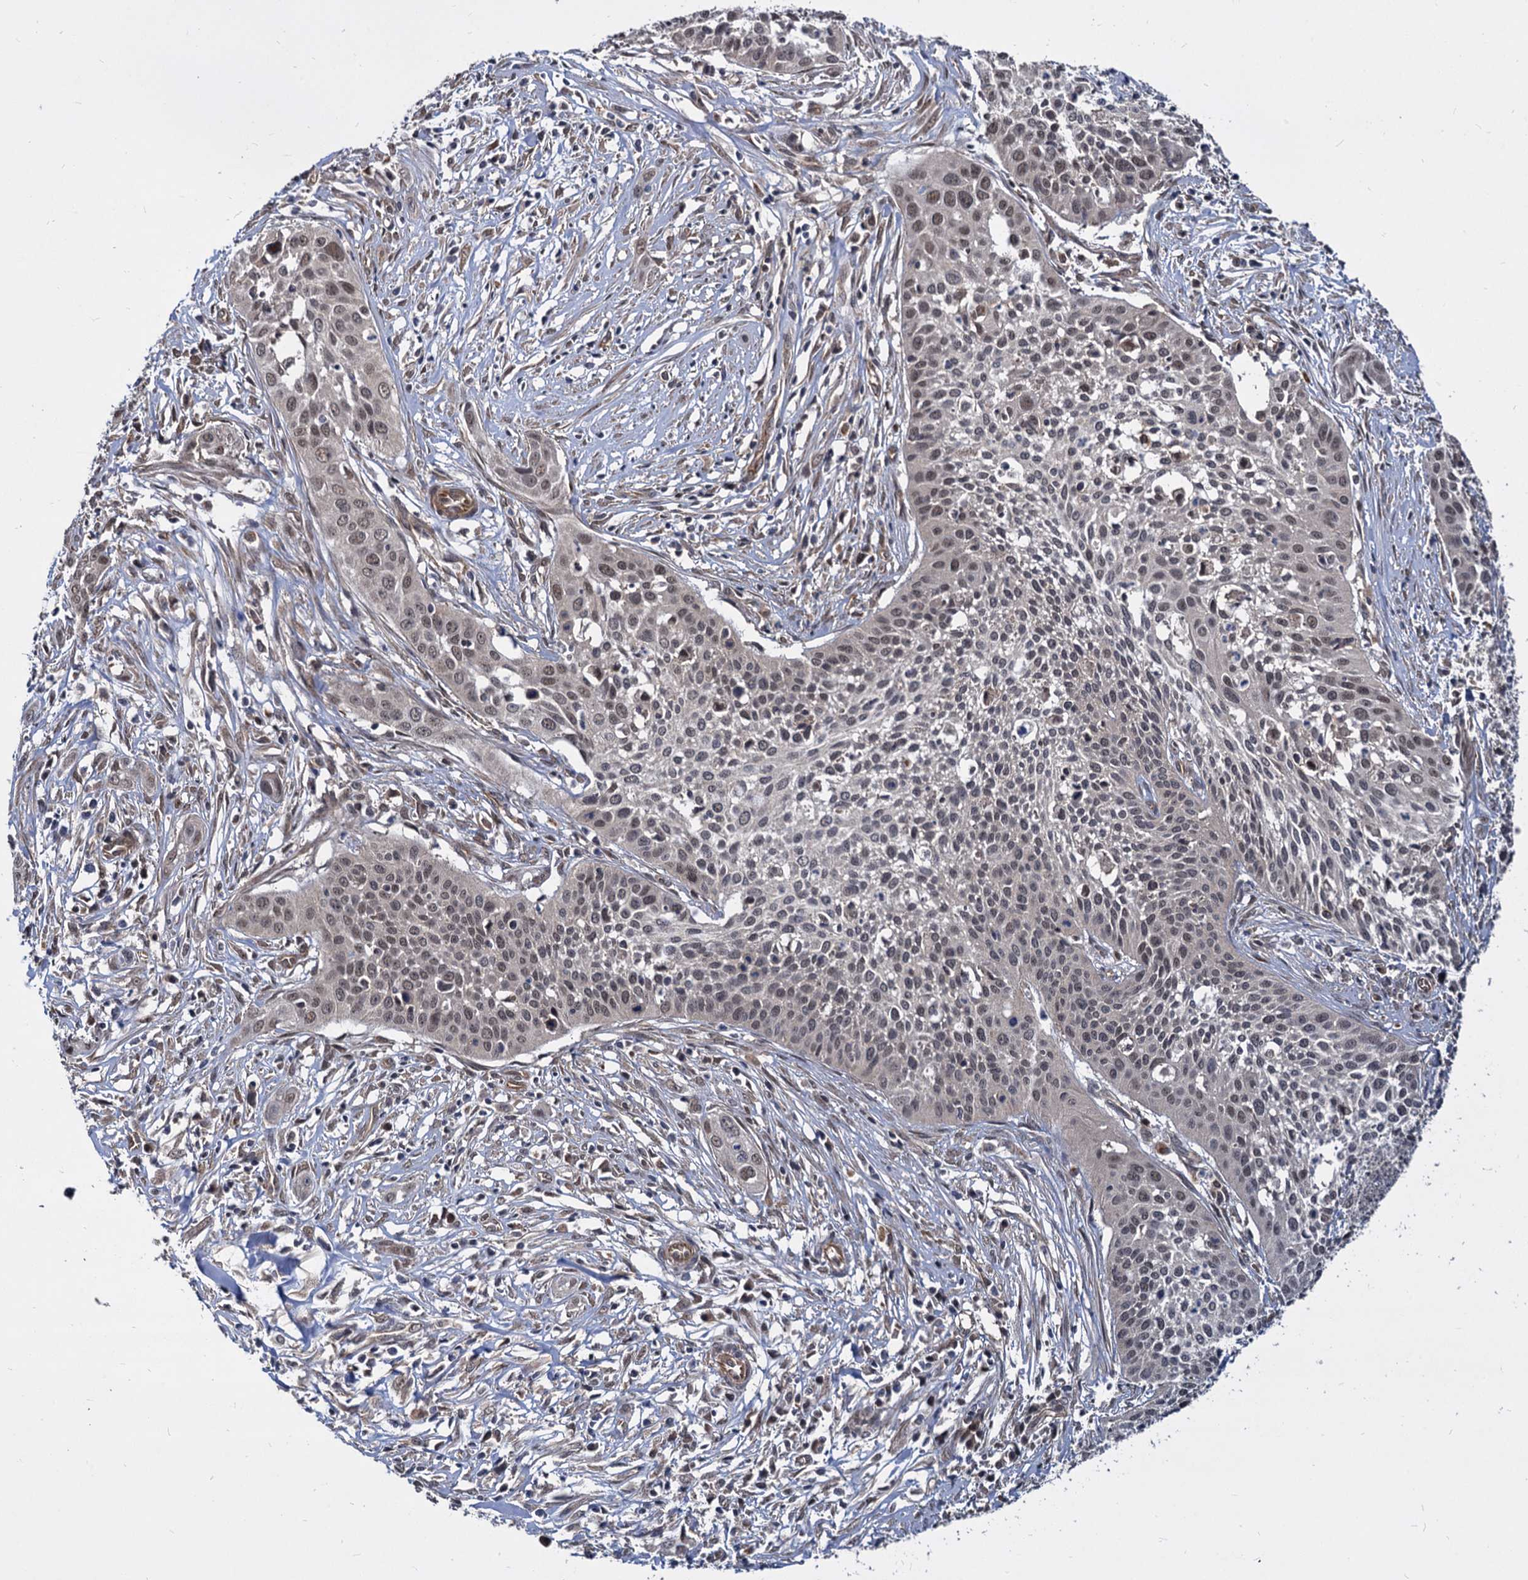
{"staining": {"intensity": "weak", "quantity": ">75%", "location": "nuclear"}, "tissue": "cervical cancer", "cell_type": "Tumor cells", "image_type": "cancer", "snomed": [{"axis": "morphology", "description": "Squamous cell carcinoma, NOS"}, {"axis": "topography", "description": "Cervix"}], "caption": "DAB (3,3'-diaminobenzidine) immunohistochemical staining of human squamous cell carcinoma (cervical) reveals weak nuclear protein expression in approximately >75% of tumor cells. (DAB (3,3'-diaminobenzidine) IHC with brightfield microscopy, high magnification).", "gene": "PSMD4", "patient": {"sex": "female", "age": 34}}